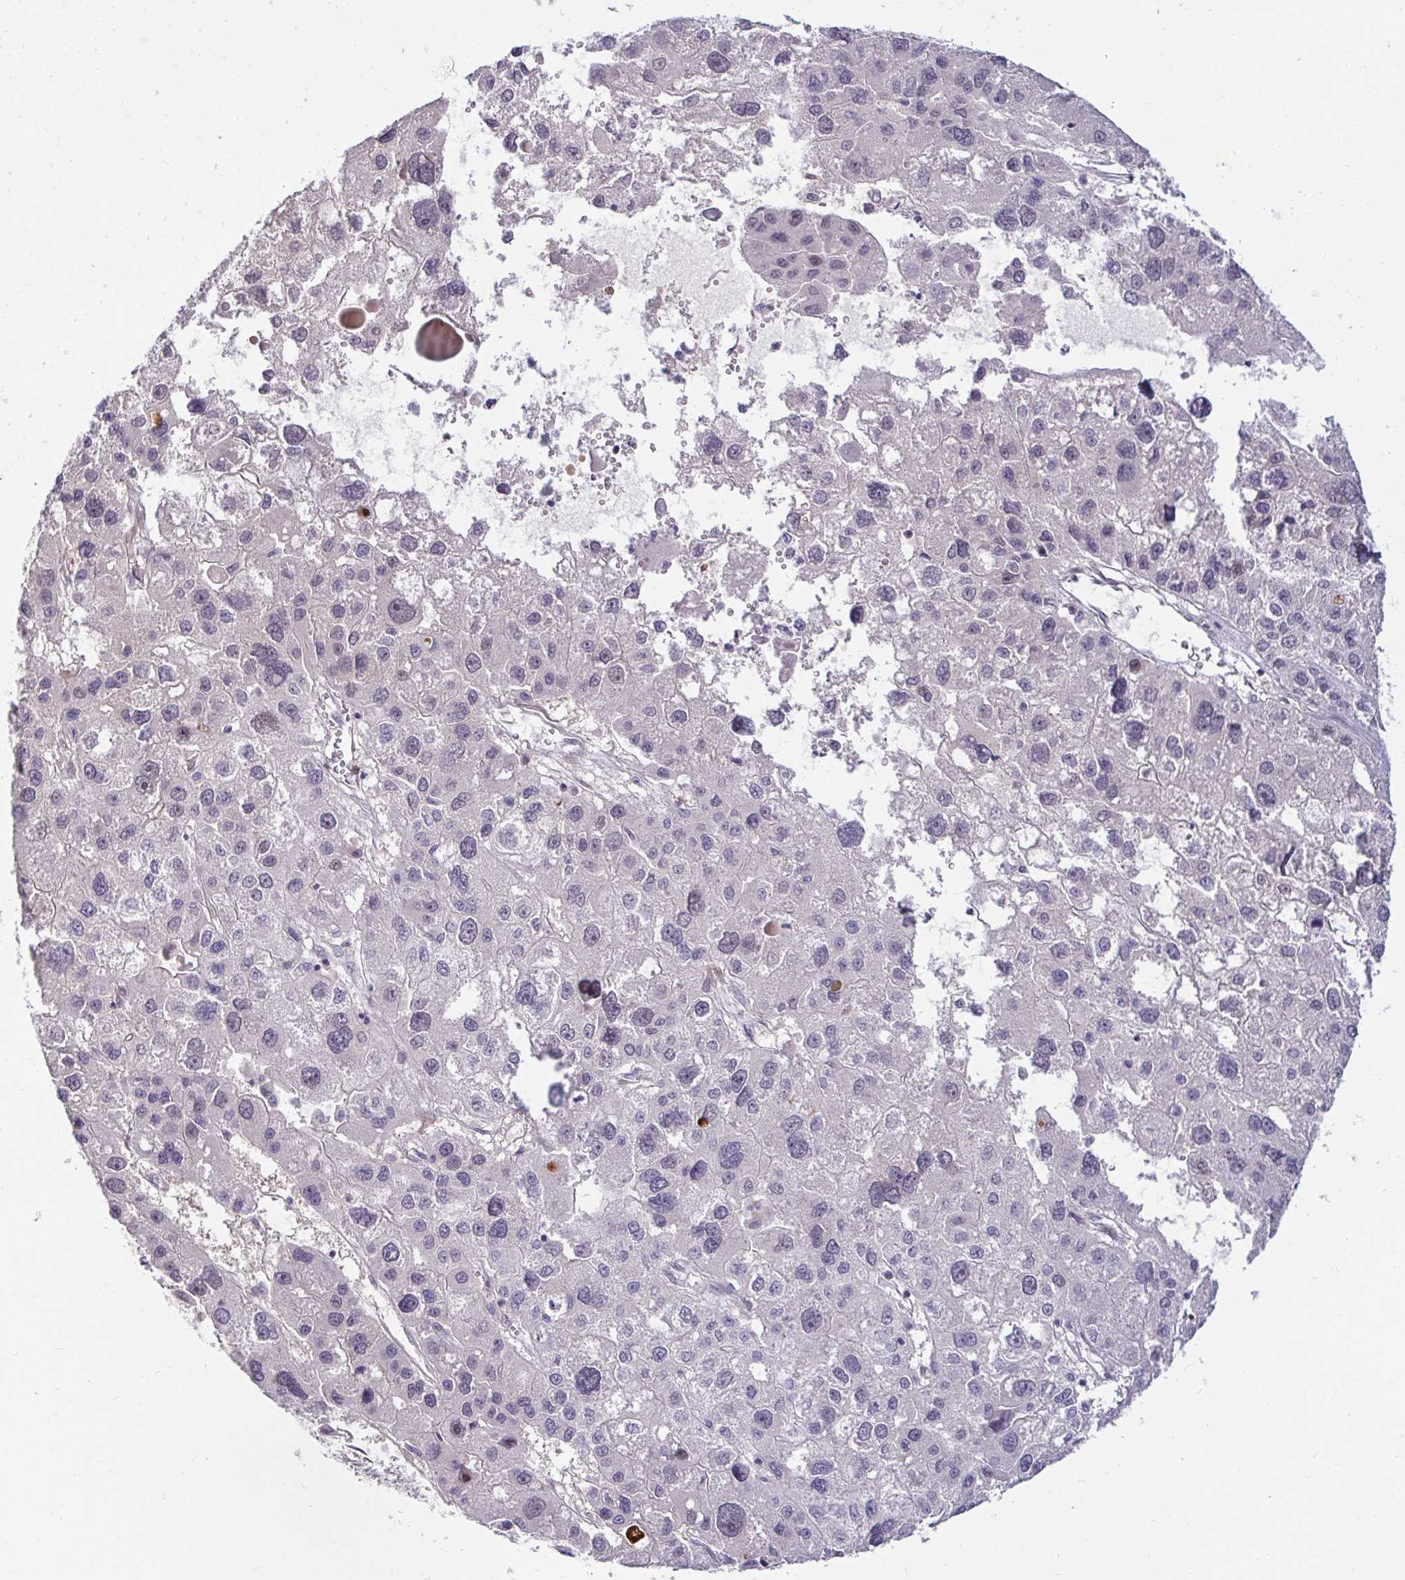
{"staining": {"intensity": "negative", "quantity": "none", "location": "none"}, "tissue": "liver cancer", "cell_type": "Tumor cells", "image_type": "cancer", "snomed": [{"axis": "morphology", "description": "Carcinoma, Hepatocellular, NOS"}, {"axis": "topography", "description": "Liver"}], "caption": "An image of human liver cancer (hepatocellular carcinoma) is negative for staining in tumor cells.", "gene": "GSTM1", "patient": {"sex": "male", "age": 73}}